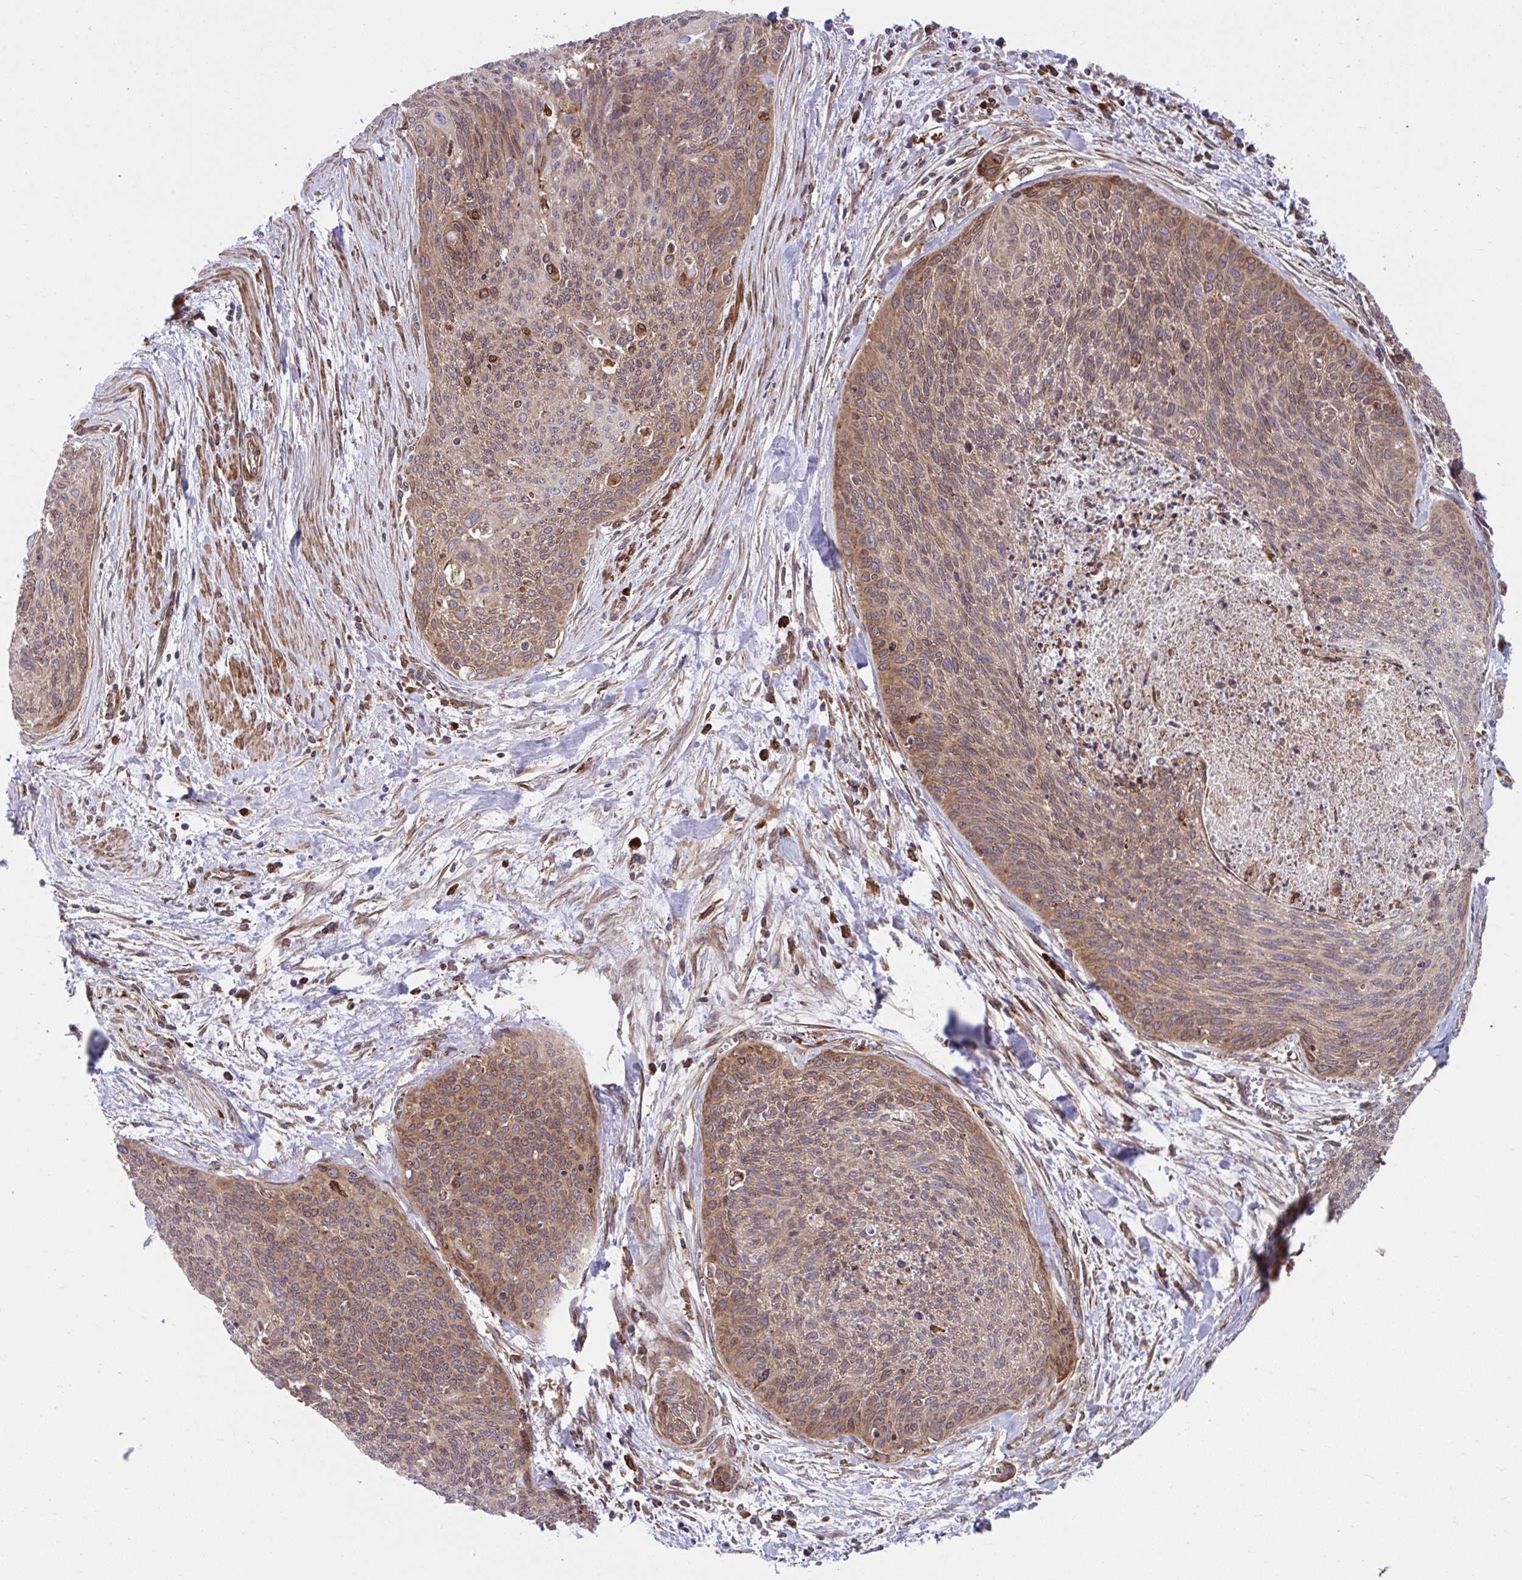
{"staining": {"intensity": "weak", "quantity": ">75%", "location": "cytoplasmic/membranous"}, "tissue": "cervical cancer", "cell_type": "Tumor cells", "image_type": "cancer", "snomed": [{"axis": "morphology", "description": "Squamous cell carcinoma, NOS"}, {"axis": "topography", "description": "Cervix"}], "caption": "Squamous cell carcinoma (cervical) tissue reveals weak cytoplasmic/membranous staining in about >75% of tumor cells", "gene": "STIM2", "patient": {"sex": "female", "age": 55}}